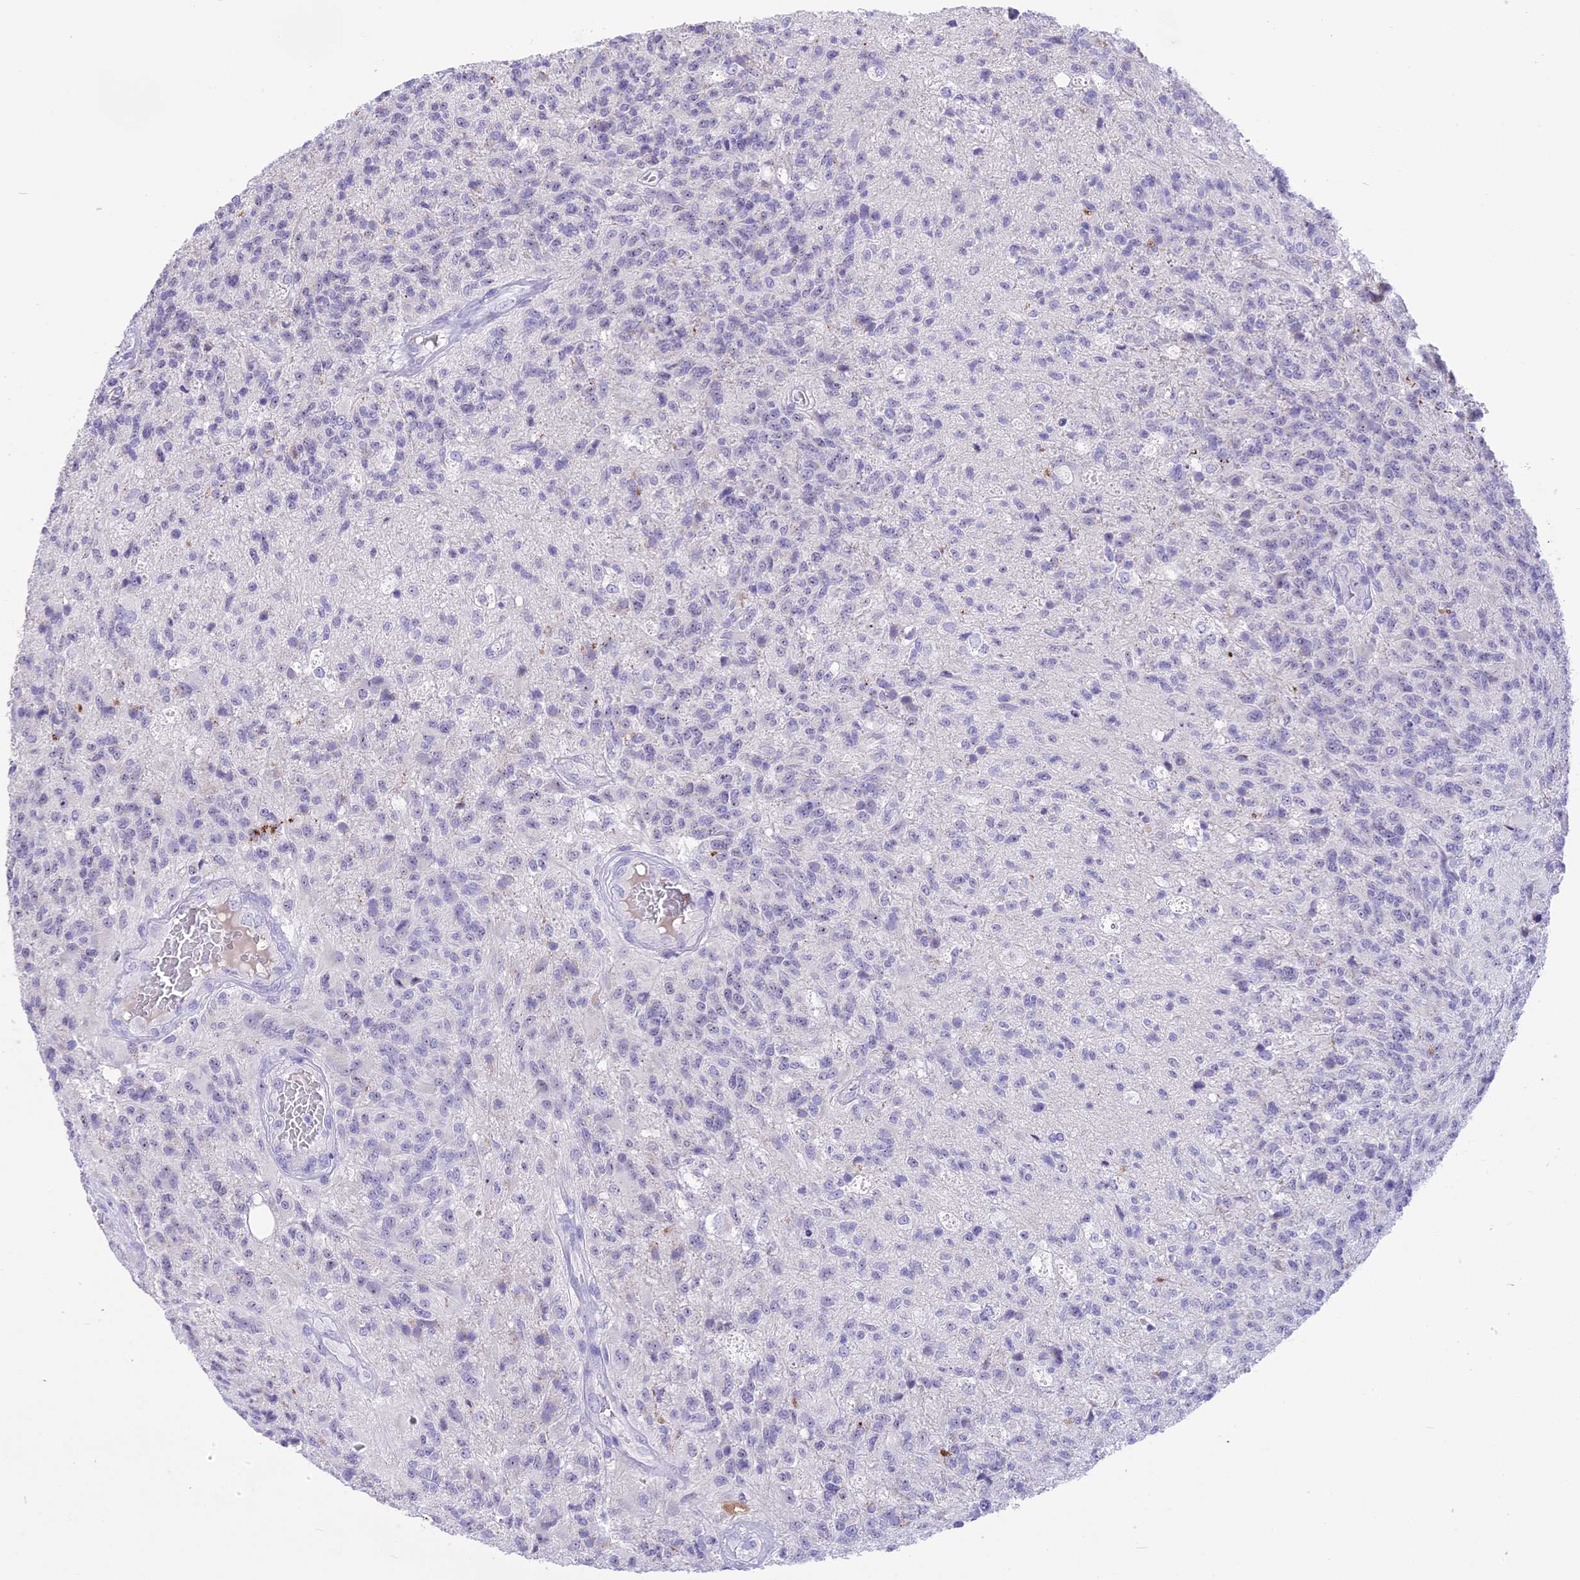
{"staining": {"intensity": "negative", "quantity": "none", "location": "none"}, "tissue": "glioma", "cell_type": "Tumor cells", "image_type": "cancer", "snomed": [{"axis": "morphology", "description": "Glioma, malignant, High grade"}, {"axis": "topography", "description": "Brain"}], "caption": "Photomicrograph shows no significant protein staining in tumor cells of malignant glioma (high-grade).", "gene": "CMSS1", "patient": {"sex": "male", "age": 56}}